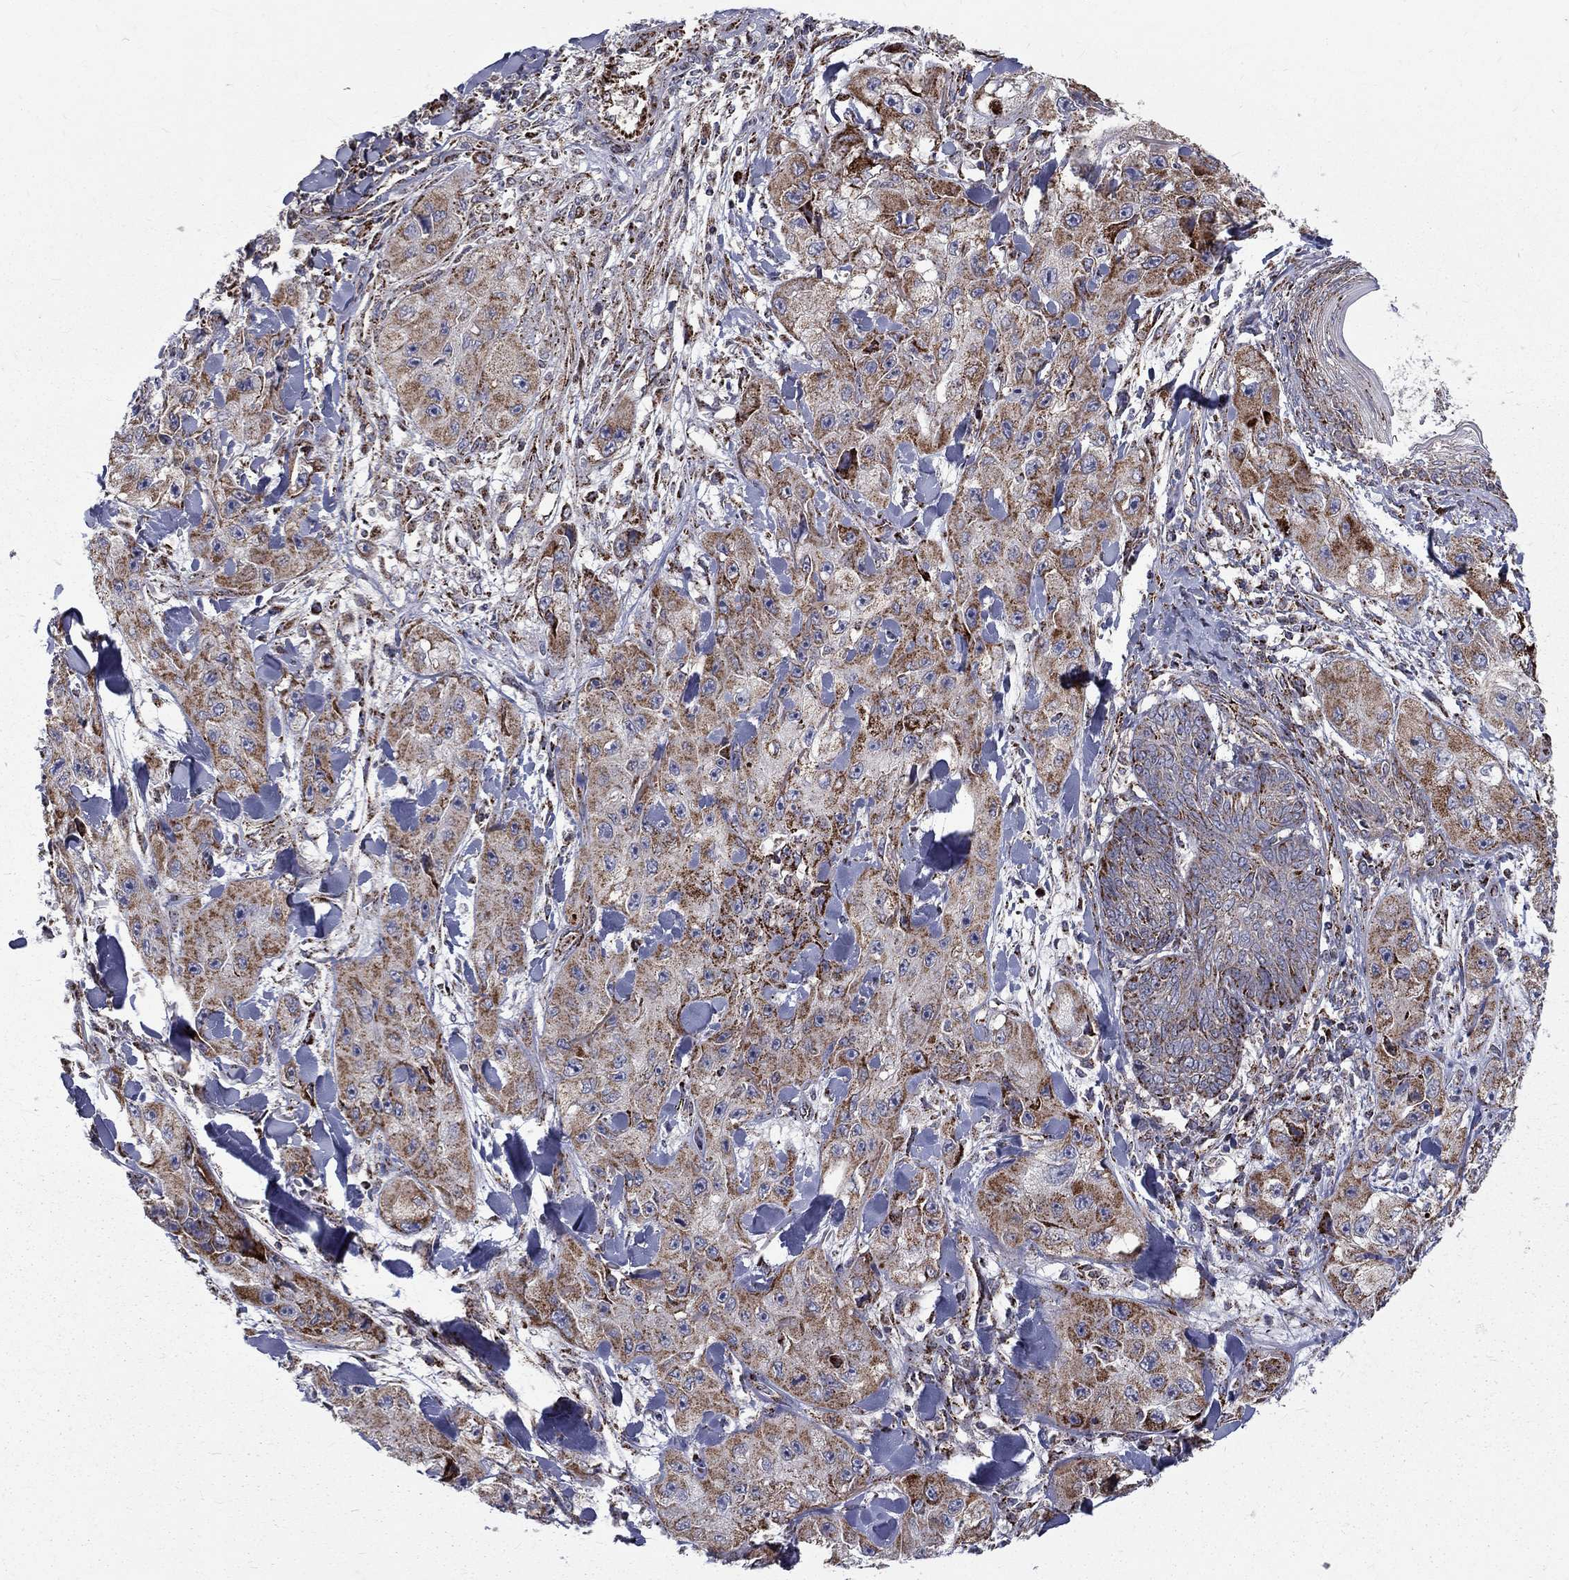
{"staining": {"intensity": "strong", "quantity": ">75%", "location": "cytoplasmic/membranous"}, "tissue": "skin cancer", "cell_type": "Tumor cells", "image_type": "cancer", "snomed": [{"axis": "morphology", "description": "Squamous cell carcinoma, NOS"}, {"axis": "topography", "description": "Skin"}, {"axis": "topography", "description": "Subcutis"}], "caption": "Skin cancer stained with DAB (3,3'-diaminobenzidine) IHC displays high levels of strong cytoplasmic/membranous staining in approximately >75% of tumor cells.", "gene": "ALDH1B1", "patient": {"sex": "male", "age": 73}}